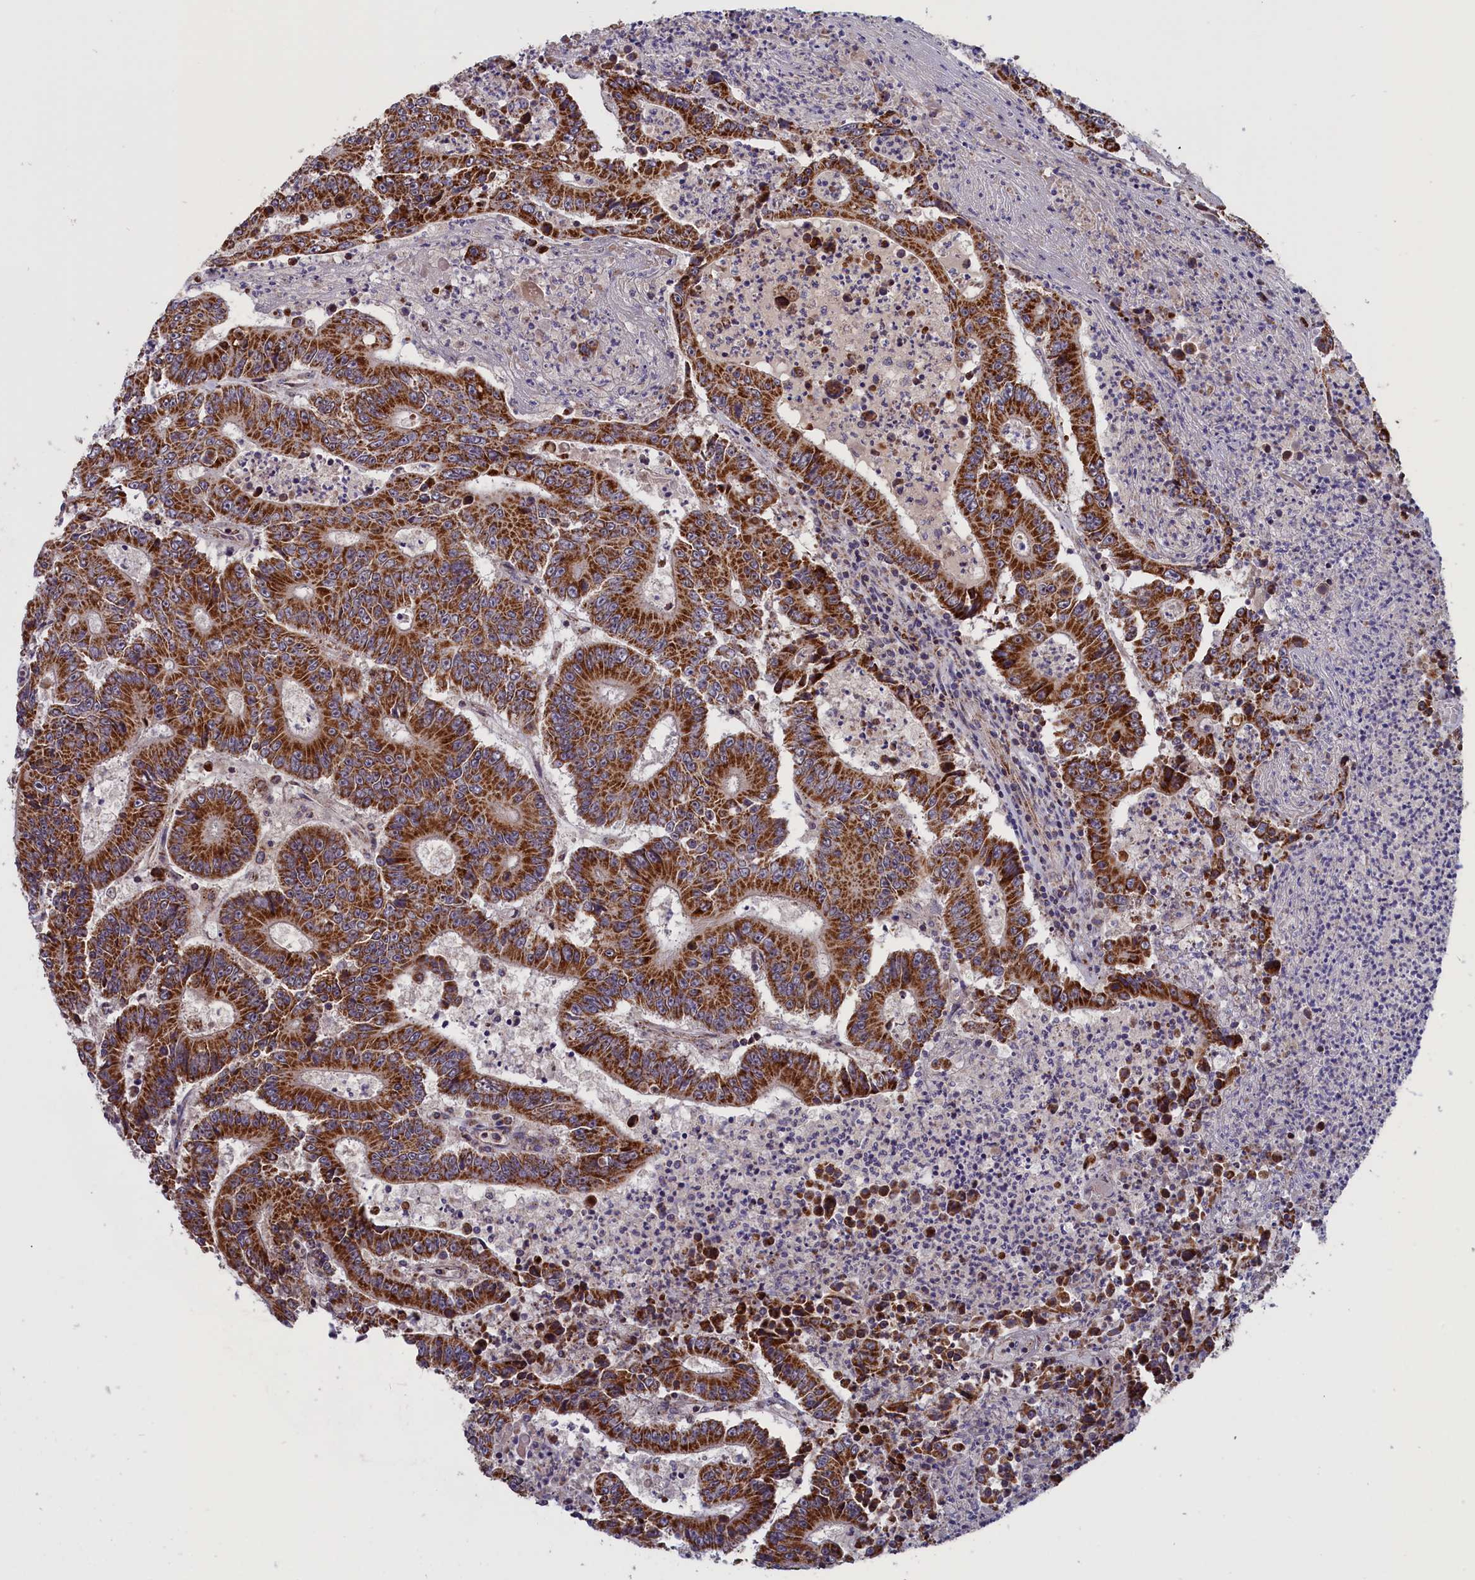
{"staining": {"intensity": "strong", "quantity": ">75%", "location": "cytoplasmic/membranous"}, "tissue": "colorectal cancer", "cell_type": "Tumor cells", "image_type": "cancer", "snomed": [{"axis": "morphology", "description": "Adenocarcinoma, NOS"}, {"axis": "topography", "description": "Colon"}], "caption": "Brown immunohistochemical staining in human colorectal cancer (adenocarcinoma) shows strong cytoplasmic/membranous expression in about >75% of tumor cells.", "gene": "TIMM44", "patient": {"sex": "male", "age": 83}}